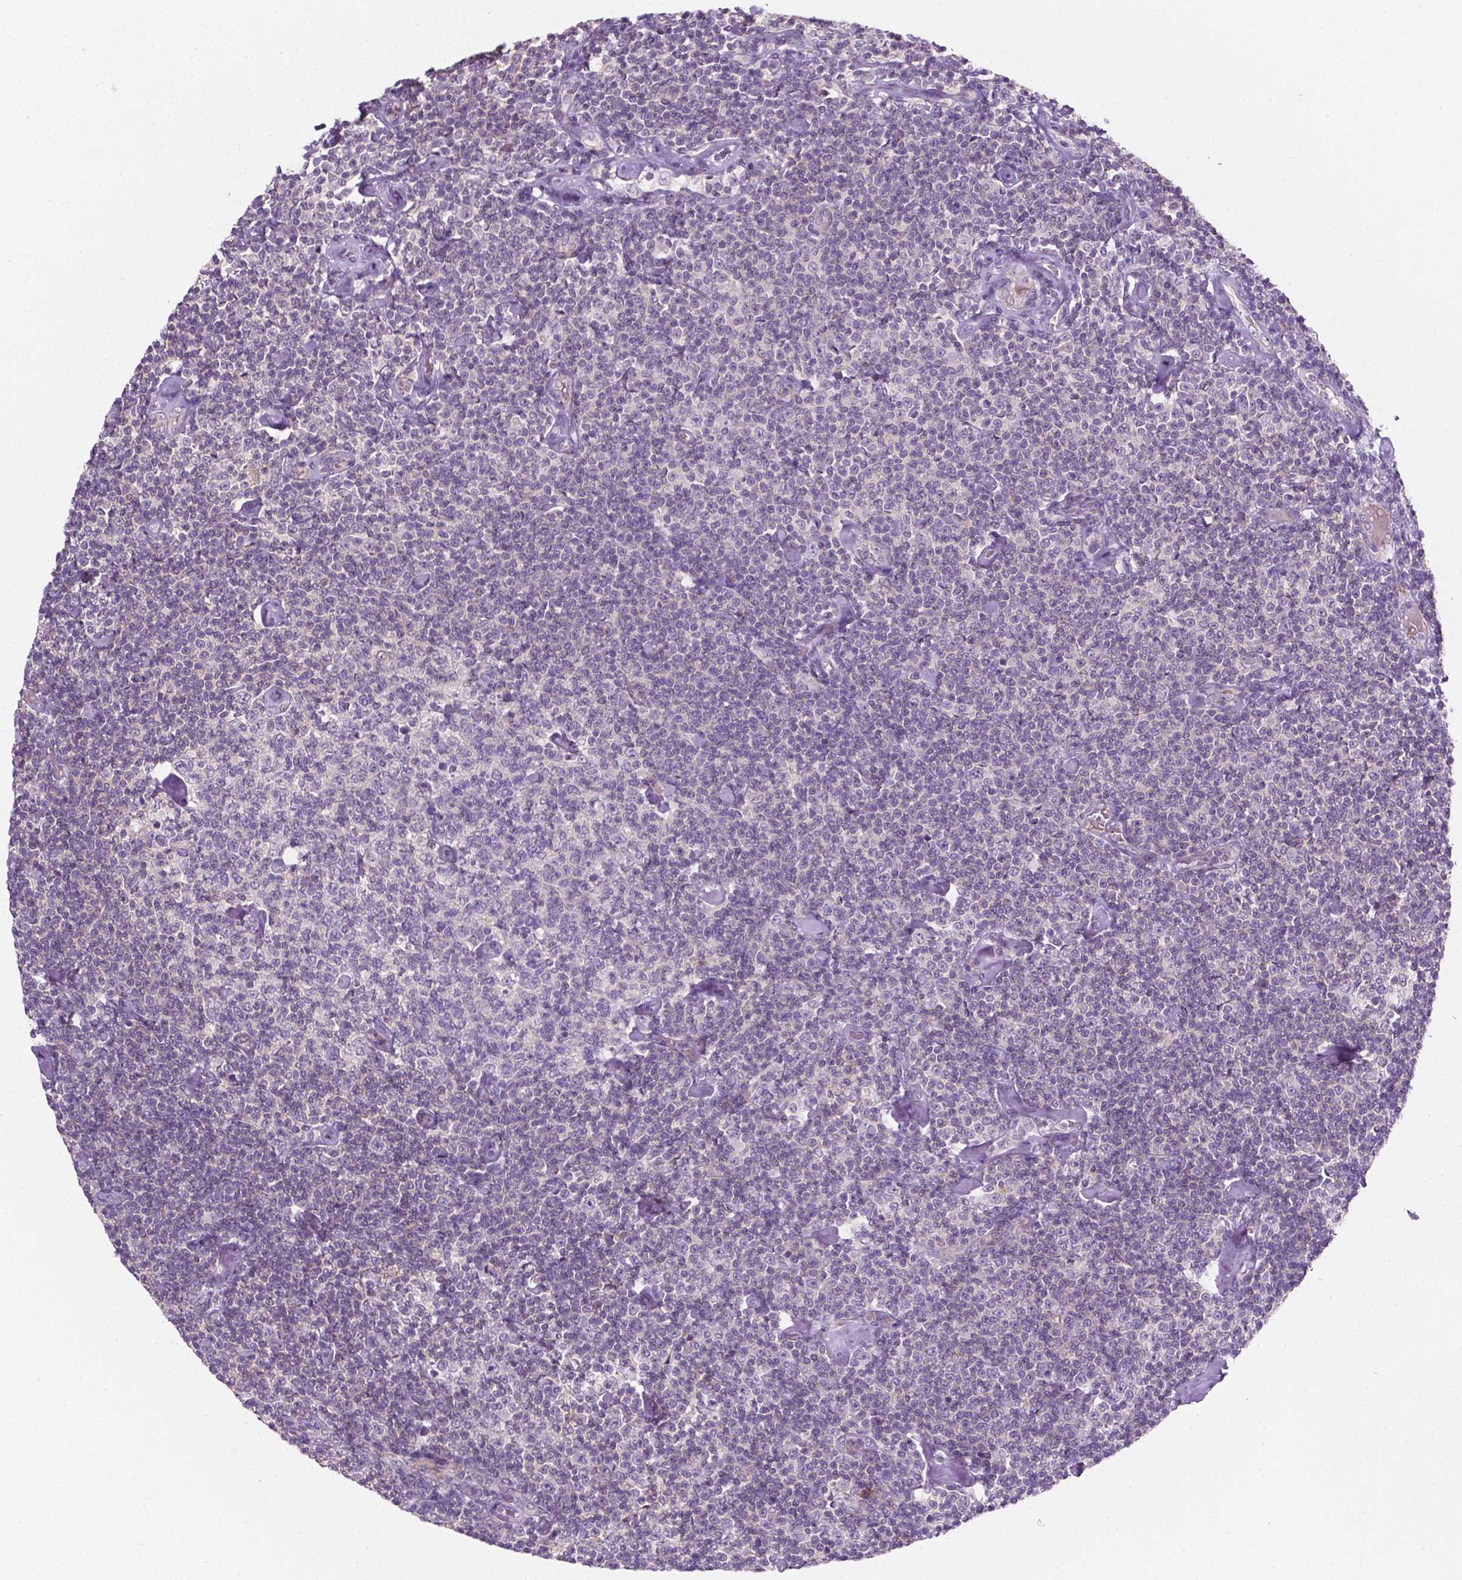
{"staining": {"intensity": "negative", "quantity": "none", "location": "none"}, "tissue": "lymphoma", "cell_type": "Tumor cells", "image_type": "cancer", "snomed": [{"axis": "morphology", "description": "Malignant lymphoma, non-Hodgkin's type, Low grade"}, {"axis": "topography", "description": "Lymph node"}], "caption": "Immunohistochemical staining of lymphoma reveals no significant staining in tumor cells.", "gene": "EGFR", "patient": {"sex": "male", "age": 81}}